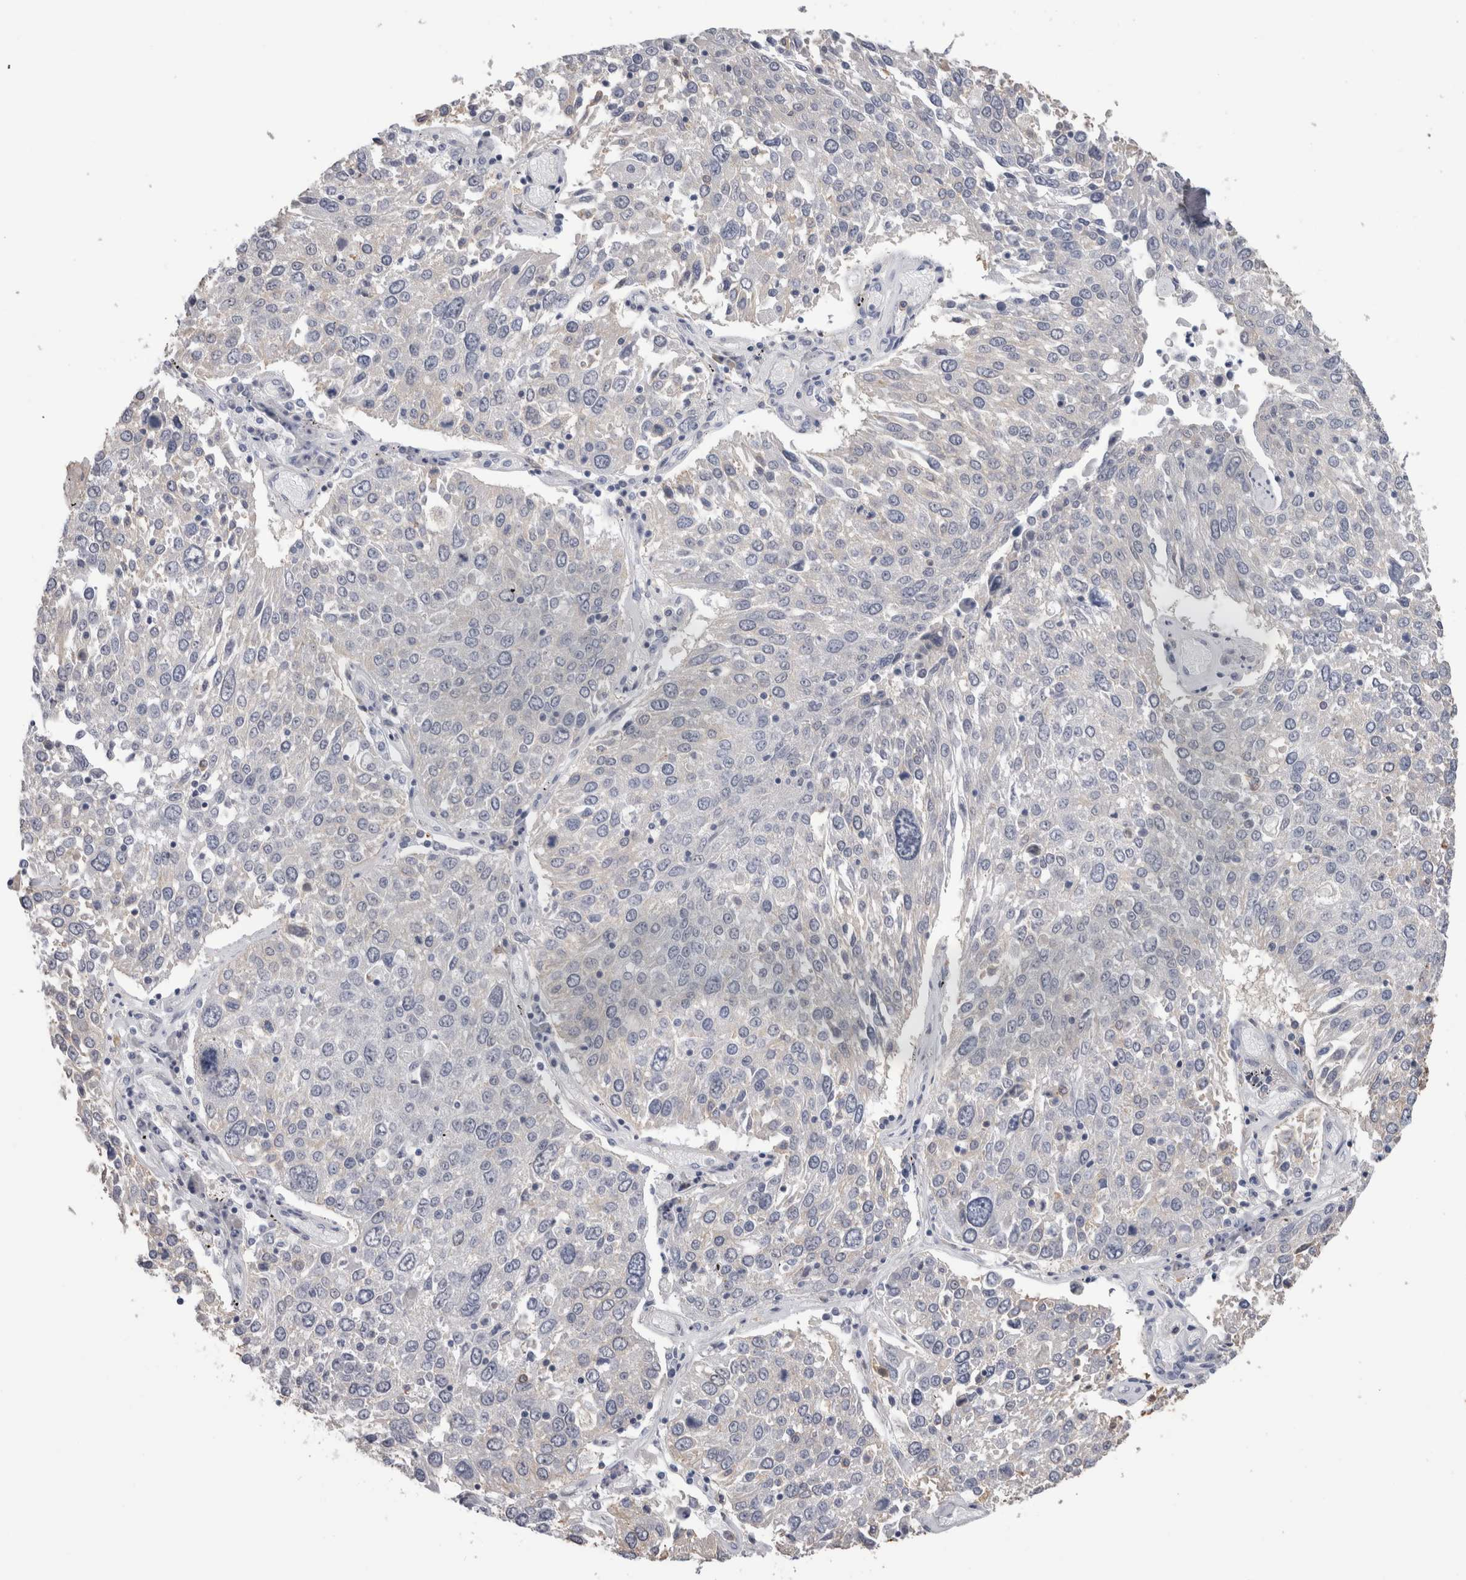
{"staining": {"intensity": "negative", "quantity": "none", "location": "none"}, "tissue": "lung cancer", "cell_type": "Tumor cells", "image_type": "cancer", "snomed": [{"axis": "morphology", "description": "Squamous cell carcinoma, NOS"}, {"axis": "topography", "description": "Lung"}], "caption": "Immunohistochemistry micrograph of neoplastic tissue: human lung cancer (squamous cell carcinoma) stained with DAB (3,3'-diaminobenzidine) demonstrates no significant protein positivity in tumor cells.", "gene": "SCRN1", "patient": {"sex": "male", "age": 65}}